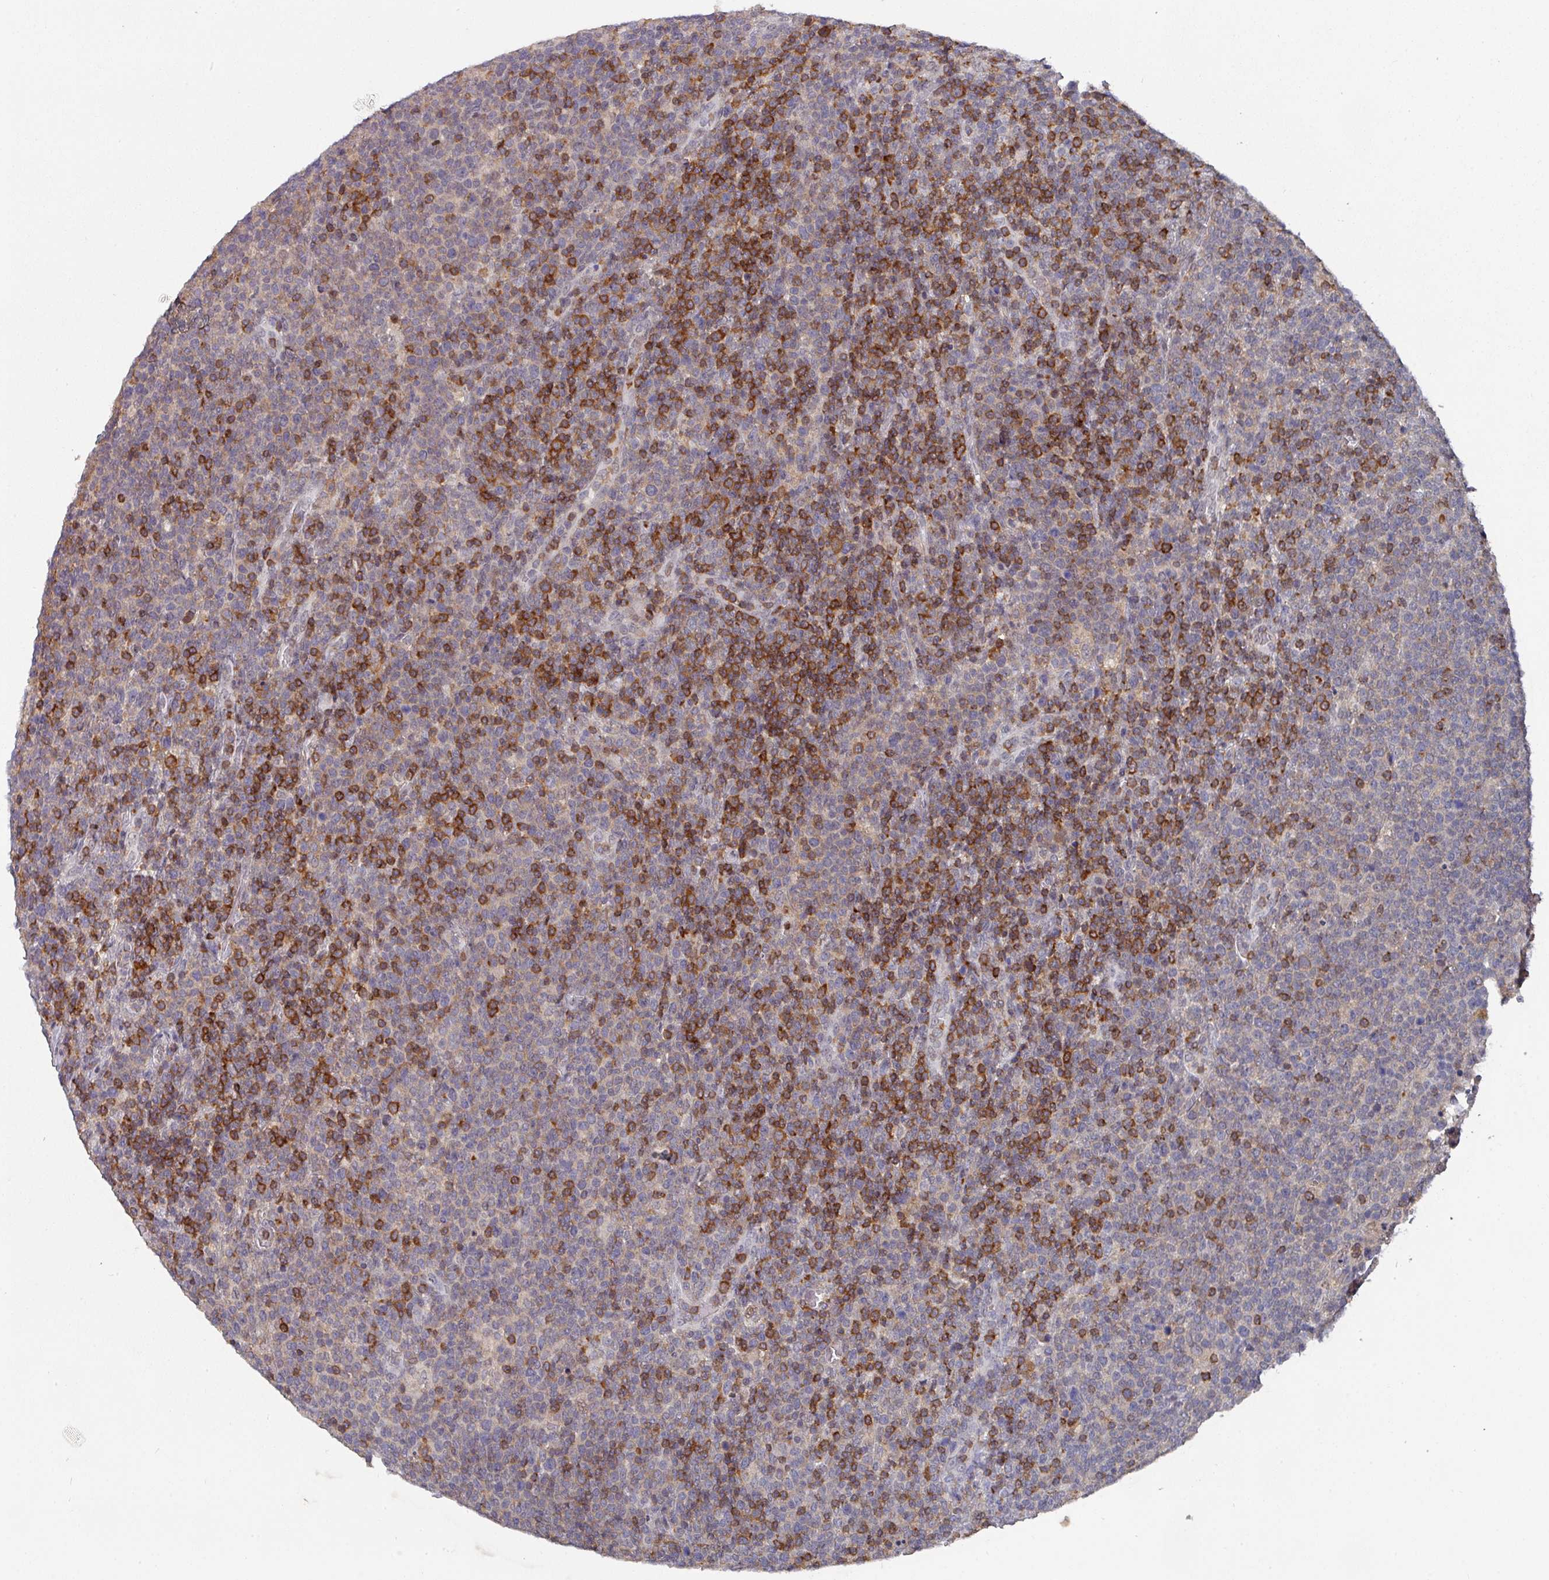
{"staining": {"intensity": "weak", "quantity": "25%-75%", "location": "cytoplasmic/membranous"}, "tissue": "lymphoma", "cell_type": "Tumor cells", "image_type": "cancer", "snomed": [{"axis": "morphology", "description": "Malignant lymphoma, non-Hodgkin's type, High grade"}, {"axis": "topography", "description": "Lymph node"}], "caption": "Lymphoma stained for a protein reveals weak cytoplasmic/membranous positivity in tumor cells.", "gene": "RASAL3", "patient": {"sex": "male", "age": 61}}